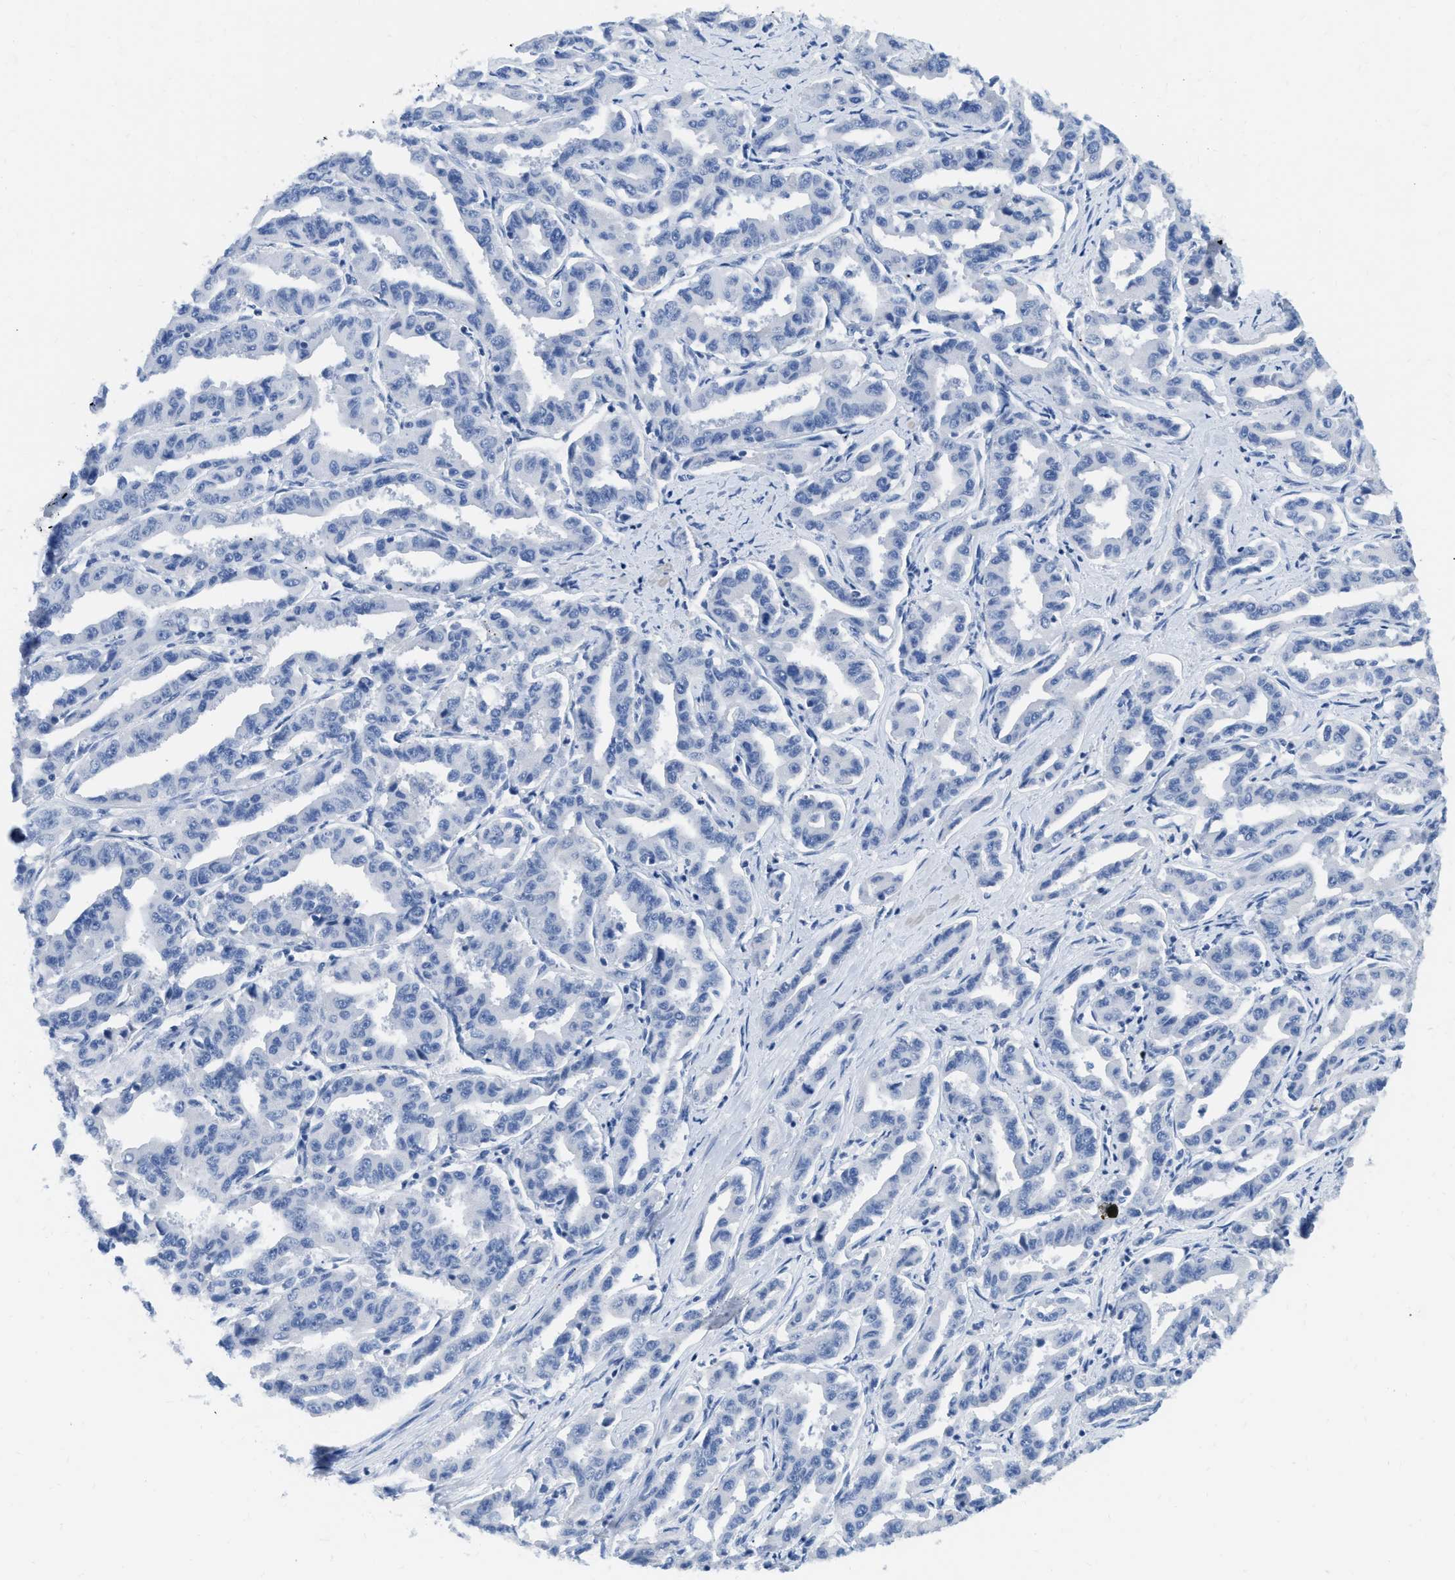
{"staining": {"intensity": "negative", "quantity": "none", "location": "none"}, "tissue": "liver cancer", "cell_type": "Tumor cells", "image_type": "cancer", "snomed": [{"axis": "morphology", "description": "Cholangiocarcinoma"}, {"axis": "topography", "description": "Liver"}], "caption": "Immunohistochemistry micrograph of human liver cholangiocarcinoma stained for a protein (brown), which exhibits no expression in tumor cells. Nuclei are stained in blue.", "gene": "TCF7", "patient": {"sex": "male", "age": 59}}